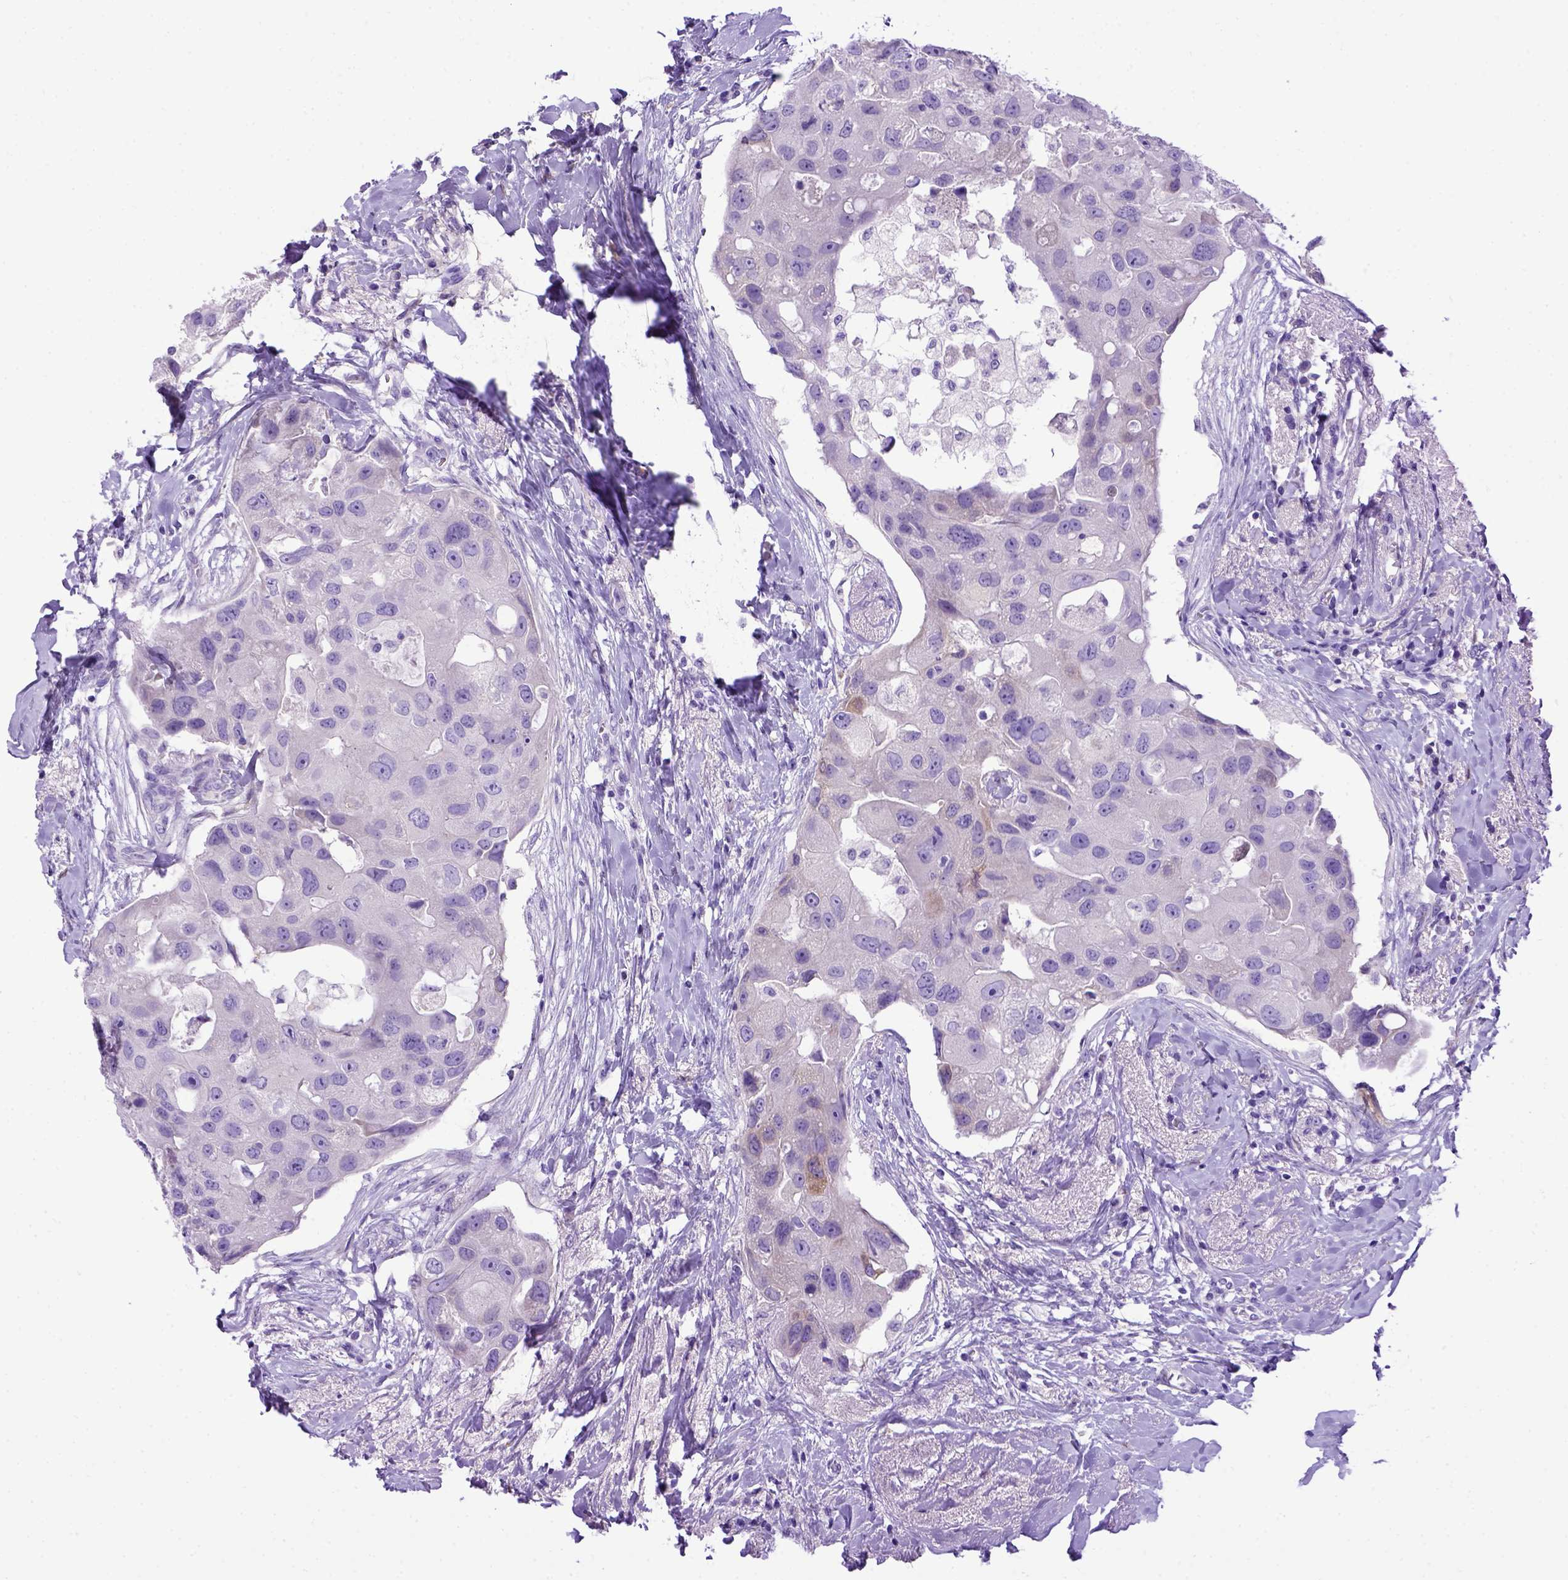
{"staining": {"intensity": "negative", "quantity": "none", "location": "none"}, "tissue": "breast cancer", "cell_type": "Tumor cells", "image_type": "cancer", "snomed": [{"axis": "morphology", "description": "Duct carcinoma"}, {"axis": "topography", "description": "Breast"}], "caption": "A histopathology image of breast infiltrating ductal carcinoma stained for a protein reveals no brown staining in tumor cells.", "gene": "PTGES", "patient": {"sex": "female", "age": 43}}